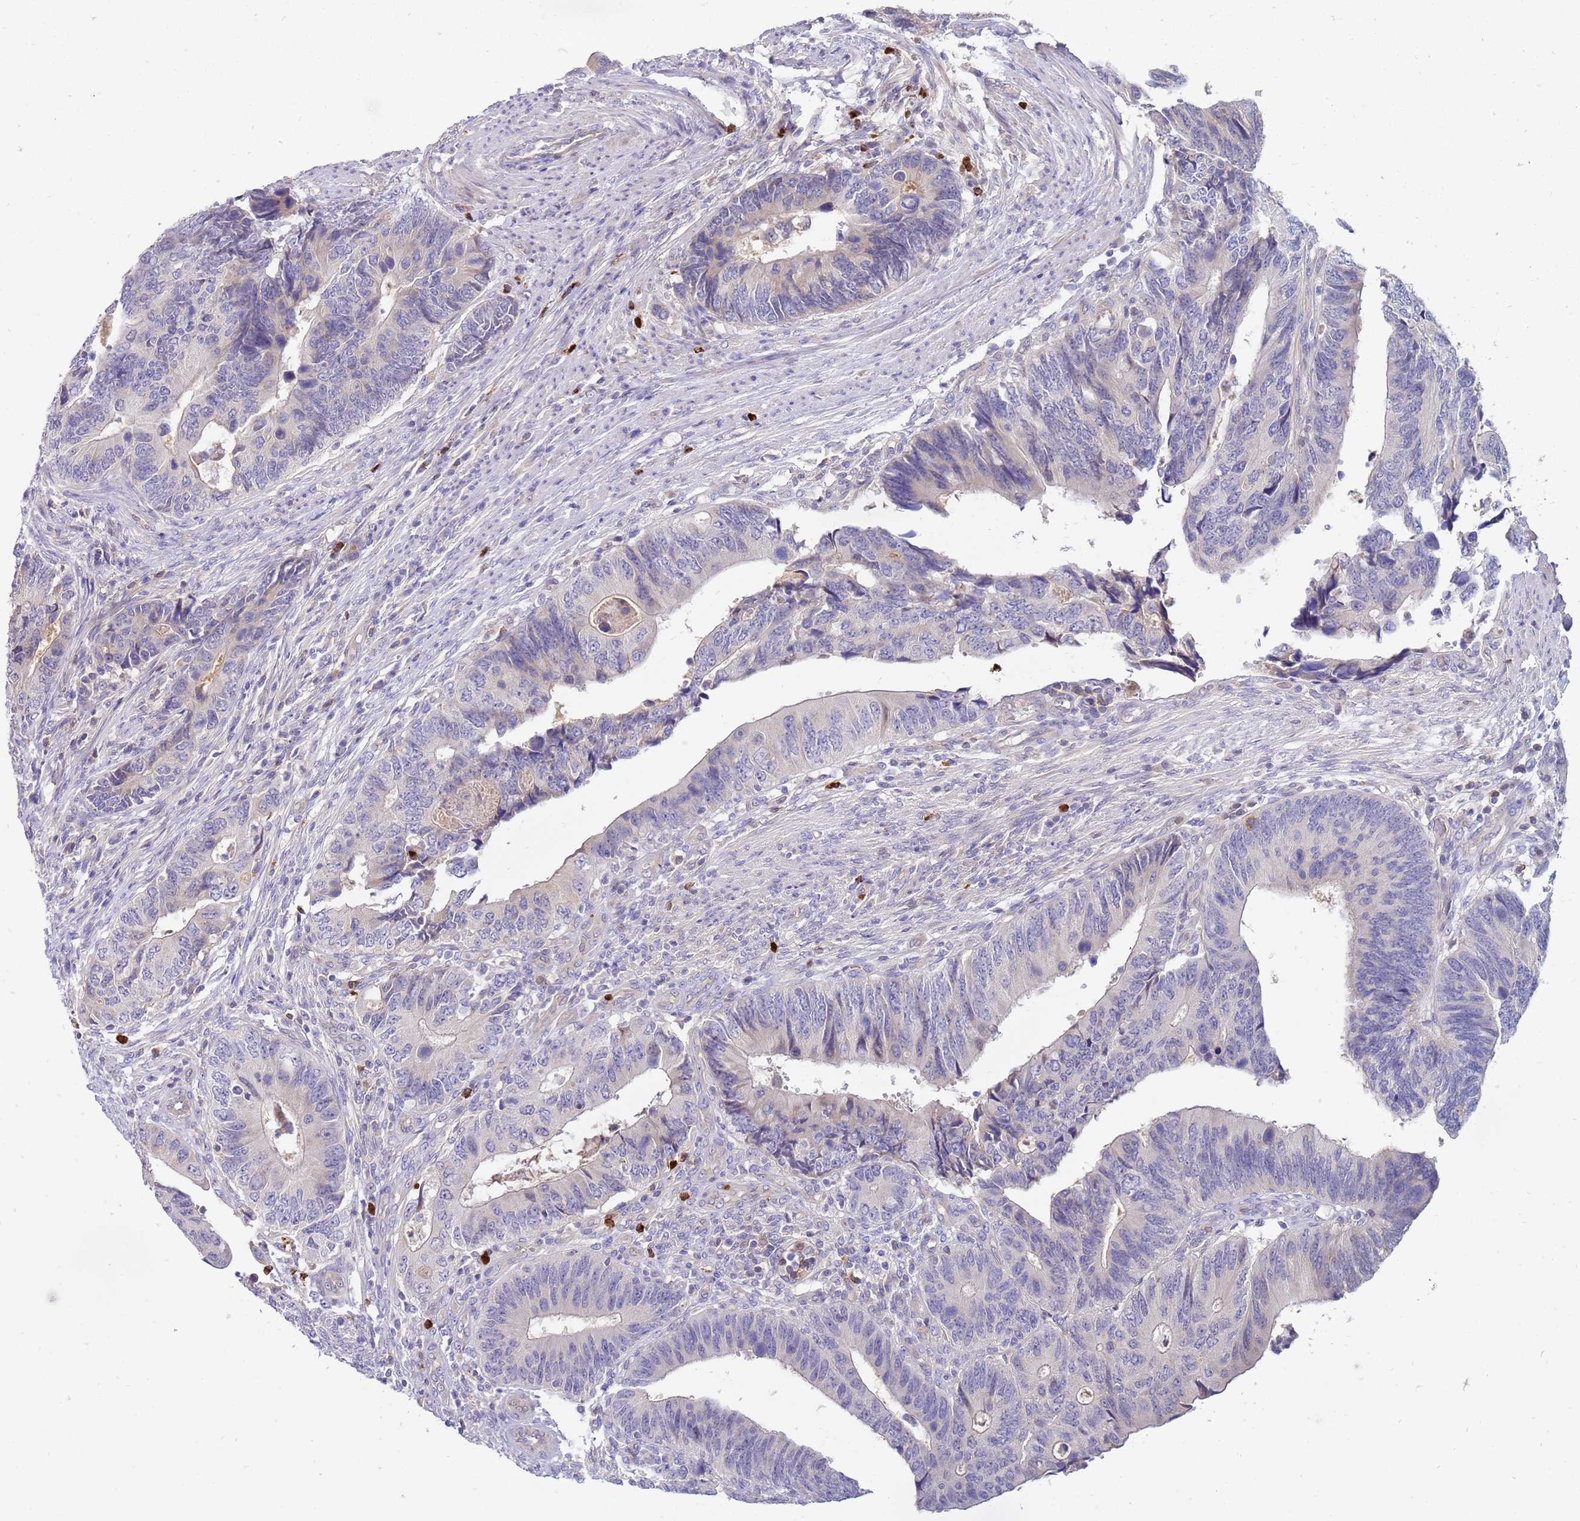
{"staining": {"intensity": "negative", "quantity": "none", "location": "none"}, "tissue": "colorectal cancer", "cell_type": "Tumor cells", "image_type": "cancer", "snomed": [{"axis": "morphology", "description": "Adenocarcinoma, NOS"}, {"axis": "topography", "description": "Colon"}], "caption": "The image reveals no staining of tumor cells in colorectal cancer (adenocarcinoma).", "gene": "STK25", "patient": {"sex": "male", "age": 87}}